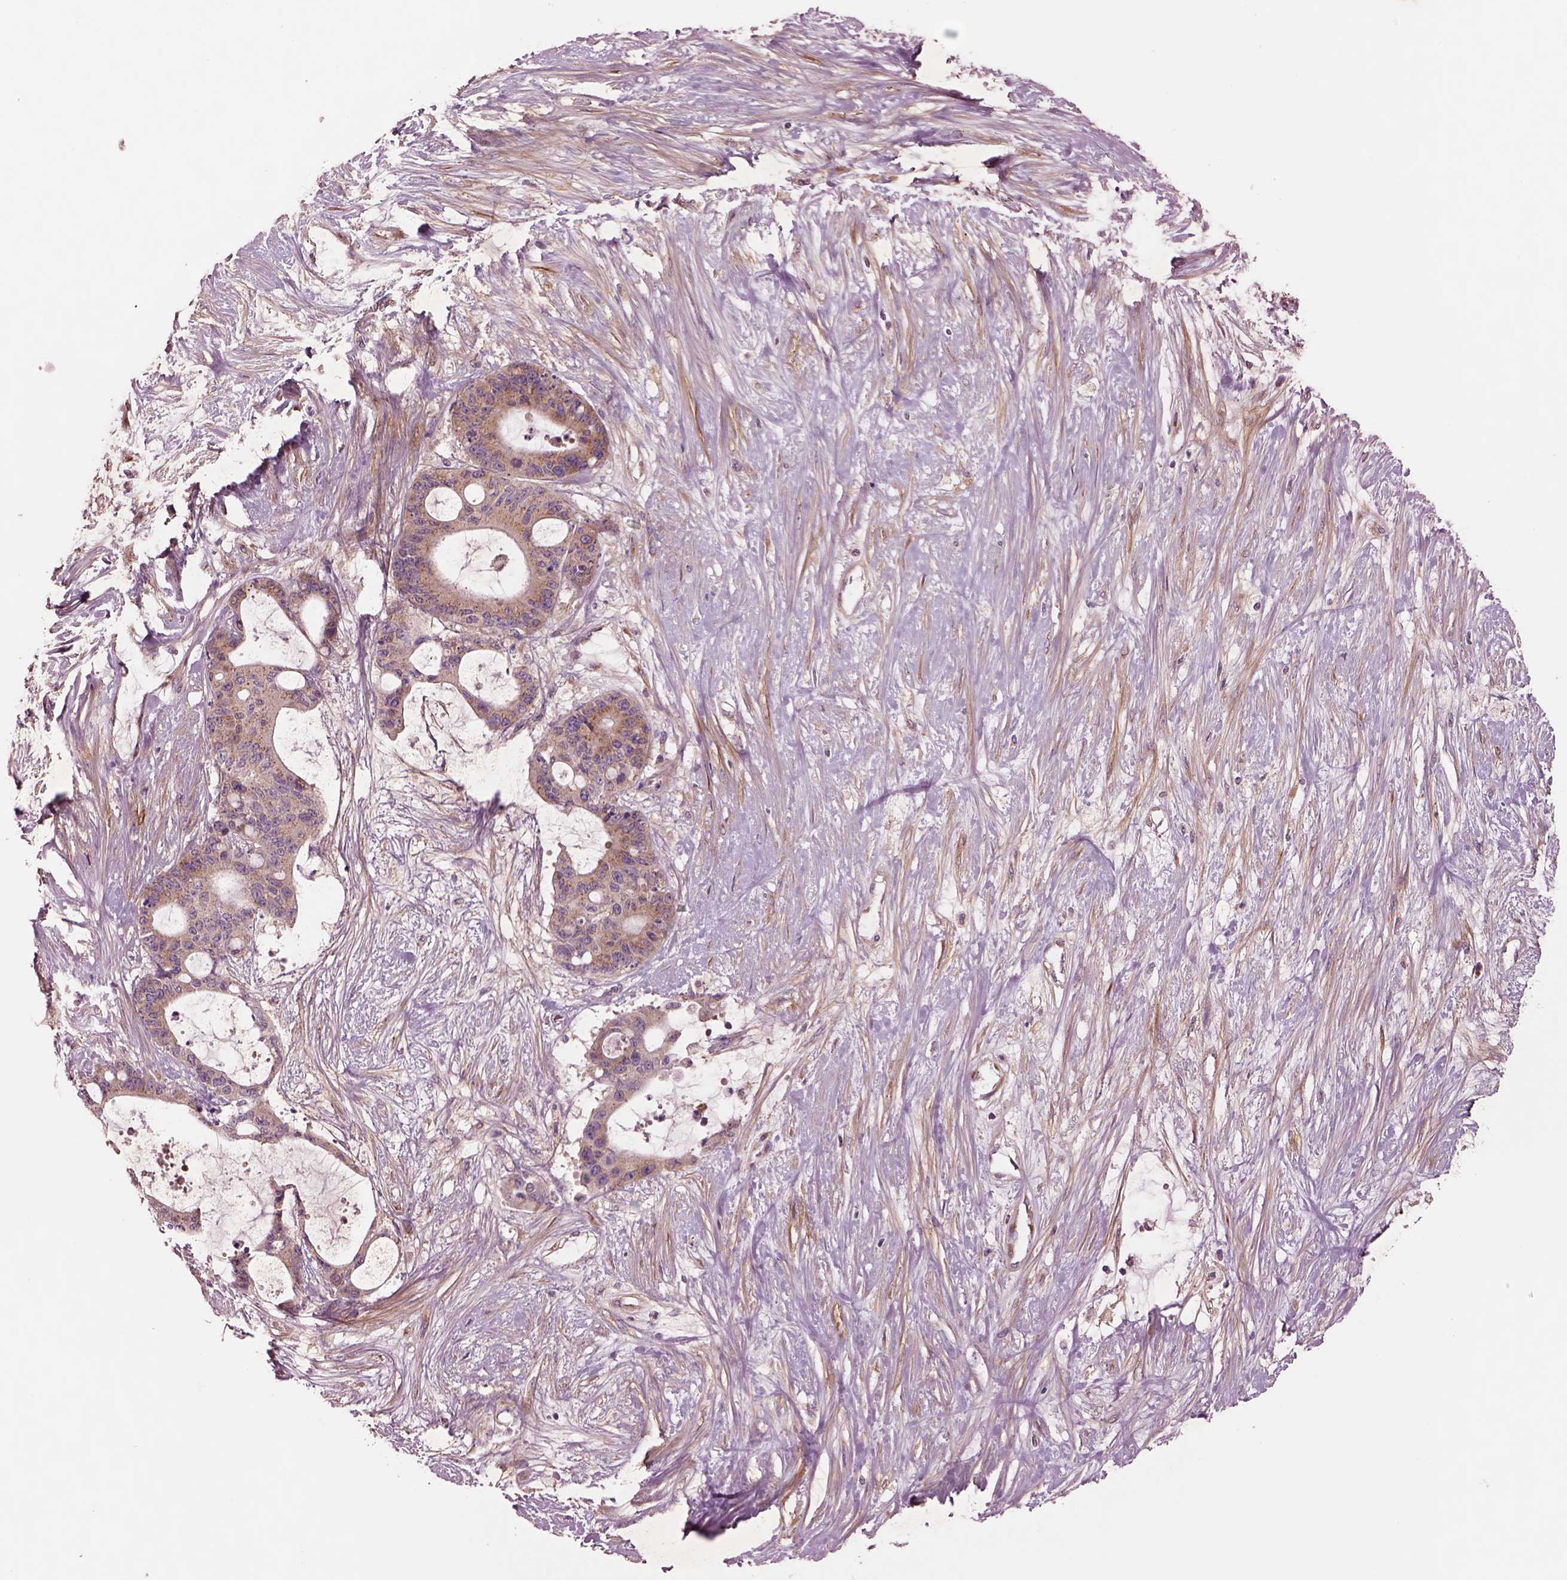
{"staining": {"intensity": "moderate", "quantity": ">75%", "location": "cytoplasmic/membranous"}, "tissue": "liver cancer", "cell_type": "Tumor cells", "image_type": "cancer", "snomed": [{"axis": "morphology", "description": "Normal tissue, NOS"}, {"axis": "morphology", "description": "Cholangiocarcinoma"}, {"axis": "topography", "description": "Liver"}, {"axis": "topography", "description": "Peripheral nerve tissue"}], "caption": "High-power microscopy captured an immunohistochemistry histopathology image of liver cancer (cholangiocarcinoma), revealing moderate cytoplasmic/membranous staining in about >75% of tumor cells.", "gene": "SEC23A", "patient": {"sex": "female", "age": 73}}